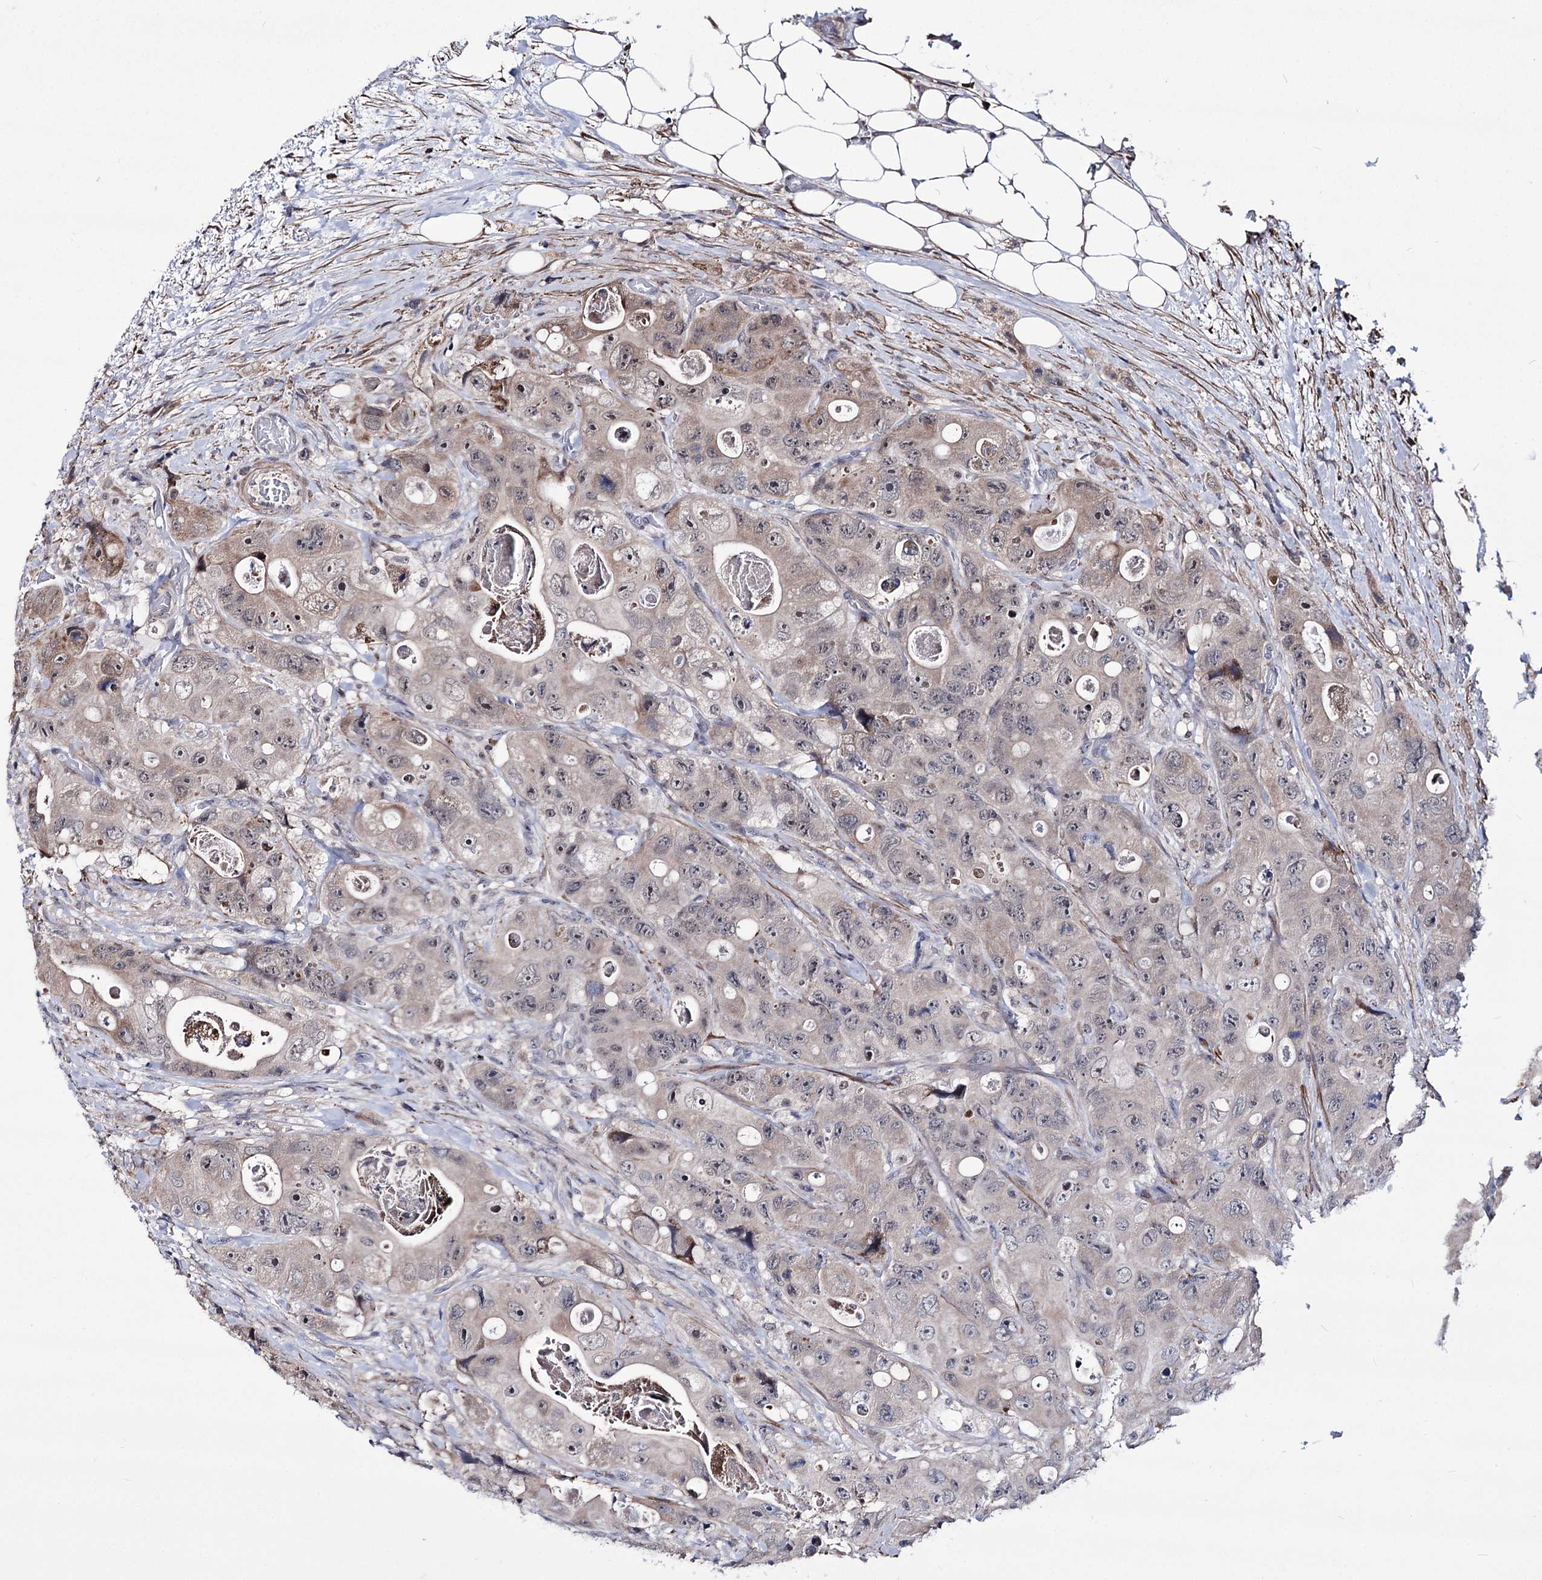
{"staining": {"intensity": "weak", "quantity": "<25%", "location": "cytoplasmic/membranous"}, "tissue": "colorectal cancer", "cell_type": "Tumor cells", "image_type": "cancer", "snomed": [{"axis": "morphology", "description": "Adenocarcinoma, NOS"}, {"axis": "topography", "description": "Colon"}], "caption": "Tumor cells are negative for protein expression in human colorectal cancer (adenocarcinoma).", "gene": "PPRC1", "patient": {"sex": "female", "age": 46}}